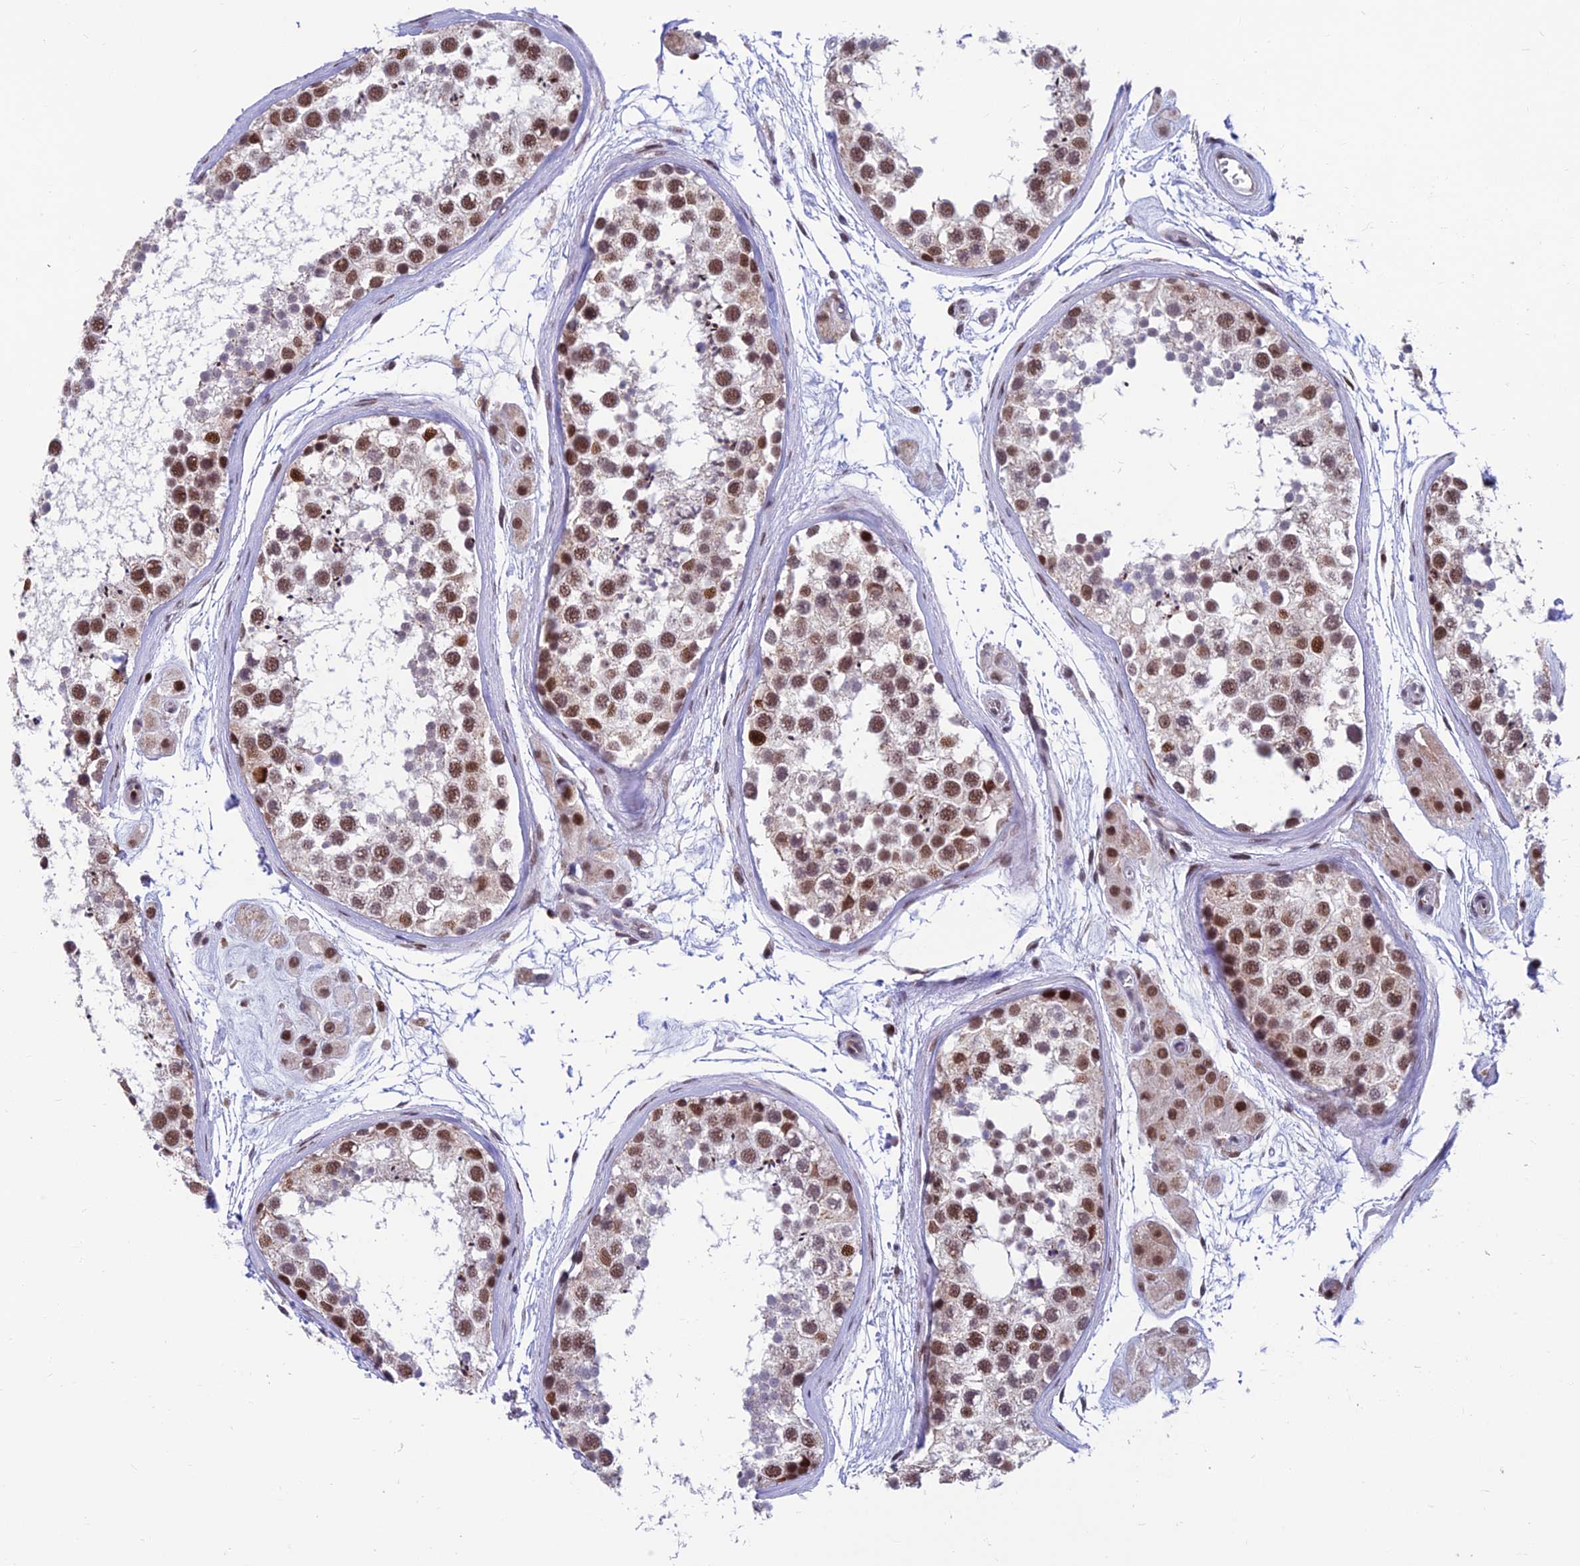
{"staining": {"intensity": "moderate", "quantity": "25%-75%", "location": "nuclear"}, "tissue": "testis", "cell_type": "Cells in seminiferous ducts", "image_type": "normal", "snomed": [{"axis": "morphology", "description": "Normal tissue, NOS"}, {"axis": "topography", "description": "Testis"}], "caption": "The image exhibits immunohistochemical staining of normal testis. There is moderate nuclear expression is seen in about 25%-75% of cells in seminiferous ducts.", "gene": "KIAA1191", "patient": {"sex": "male", "age": 56}}